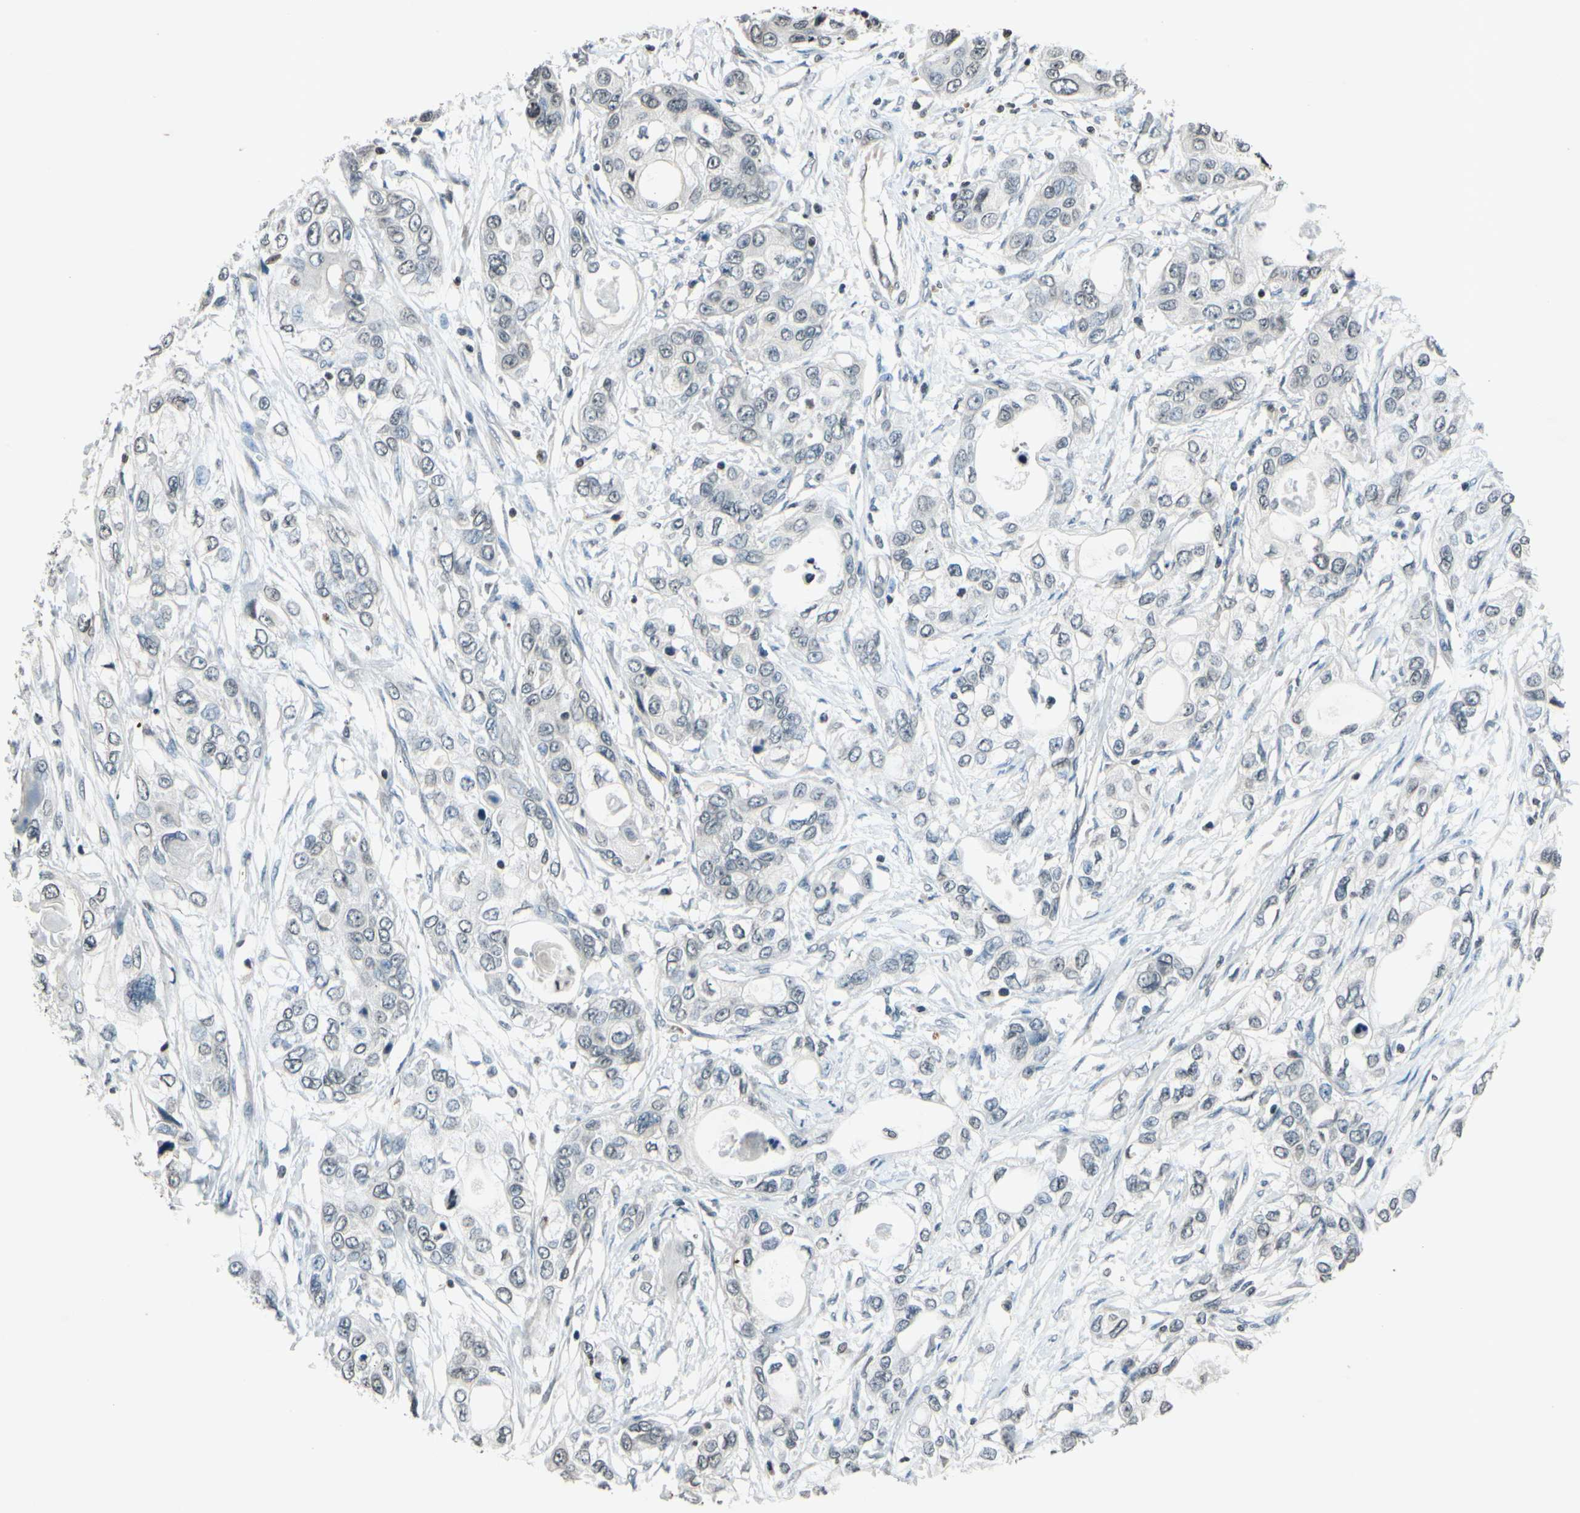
{"staining": {"intensity": "weak", "quantity": "25%-75%", "location": "cytoplasmic/membranous"}, "tissue": "pancreatic cancer", "cell_type": "Tumor cells", "image_type": "cancer", "snomed": [{"axis": "morphology", "description": "Adenocarcinoma, NOS"}, {"axis": "topography", "description": "Pancreas"}], "caption": "Protein expression analysis of human adenocarcinoma (pancreatic) reveals weak cytoplasmic/membranous staining in about 25%-75% of tumor cells.", "gene": "CLDN11", "patient": {"sex": "female", "age": 70}}